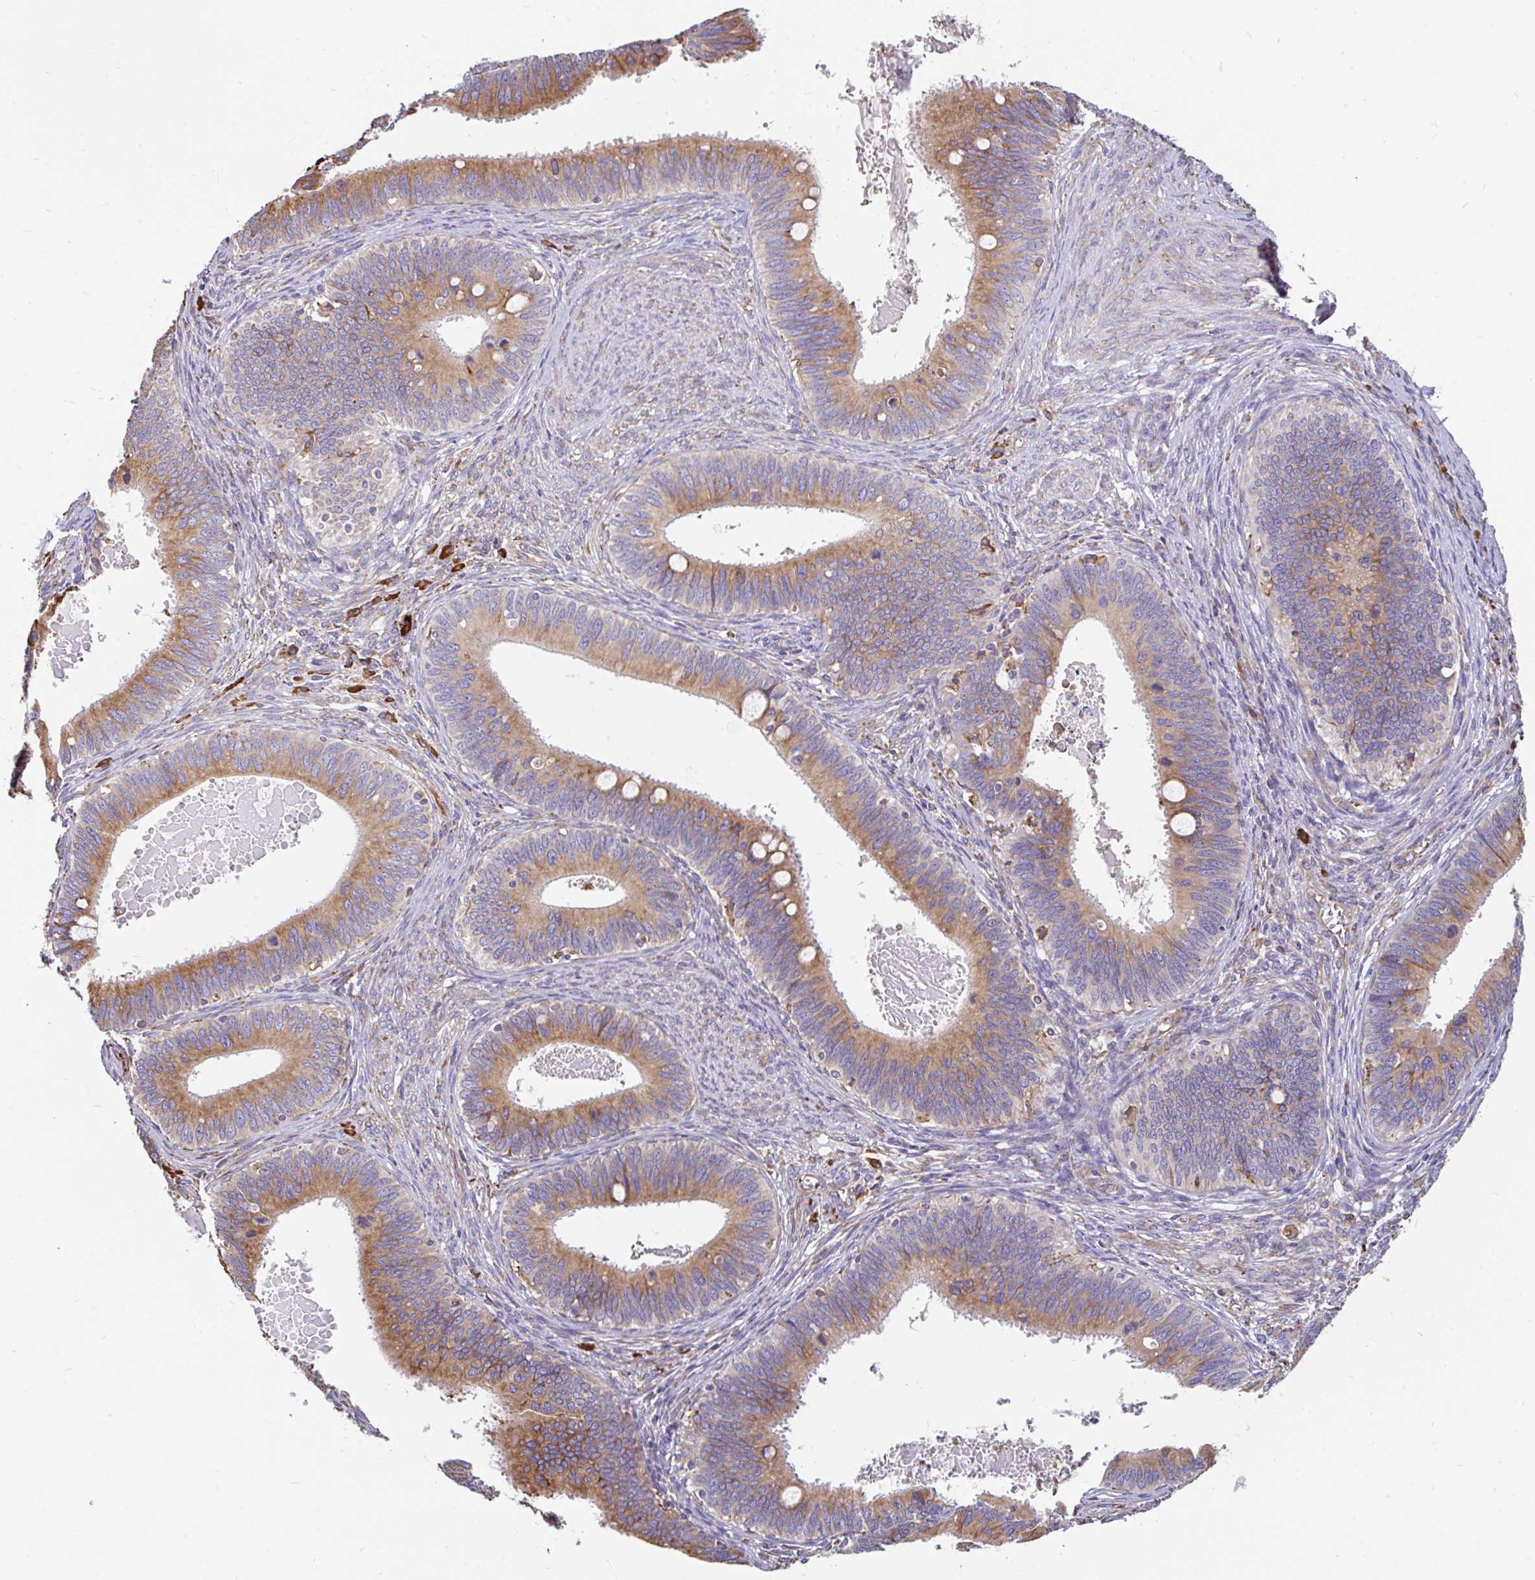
{"staining": {"intensity": "moderate", "quantity": ">75%", "location": "cytoplasmic/membranous"}, "tissue": "cervical cancer", "cell_type": "Tumor cells", "image_type": "cancer", "snomed": [{"axis": "morphology", "description": "Adenocarcinoma, NOS"}, {"axis": "topography", "description": "Cervix"}], "caption": "Cervical cancer (adenocarcinoma) tissue shows moderate cytoplasmic/membranous positivity in approximately >75% of tumor cells", "gene": "EML5", "patient": {"sex": "female", "age": 42}}